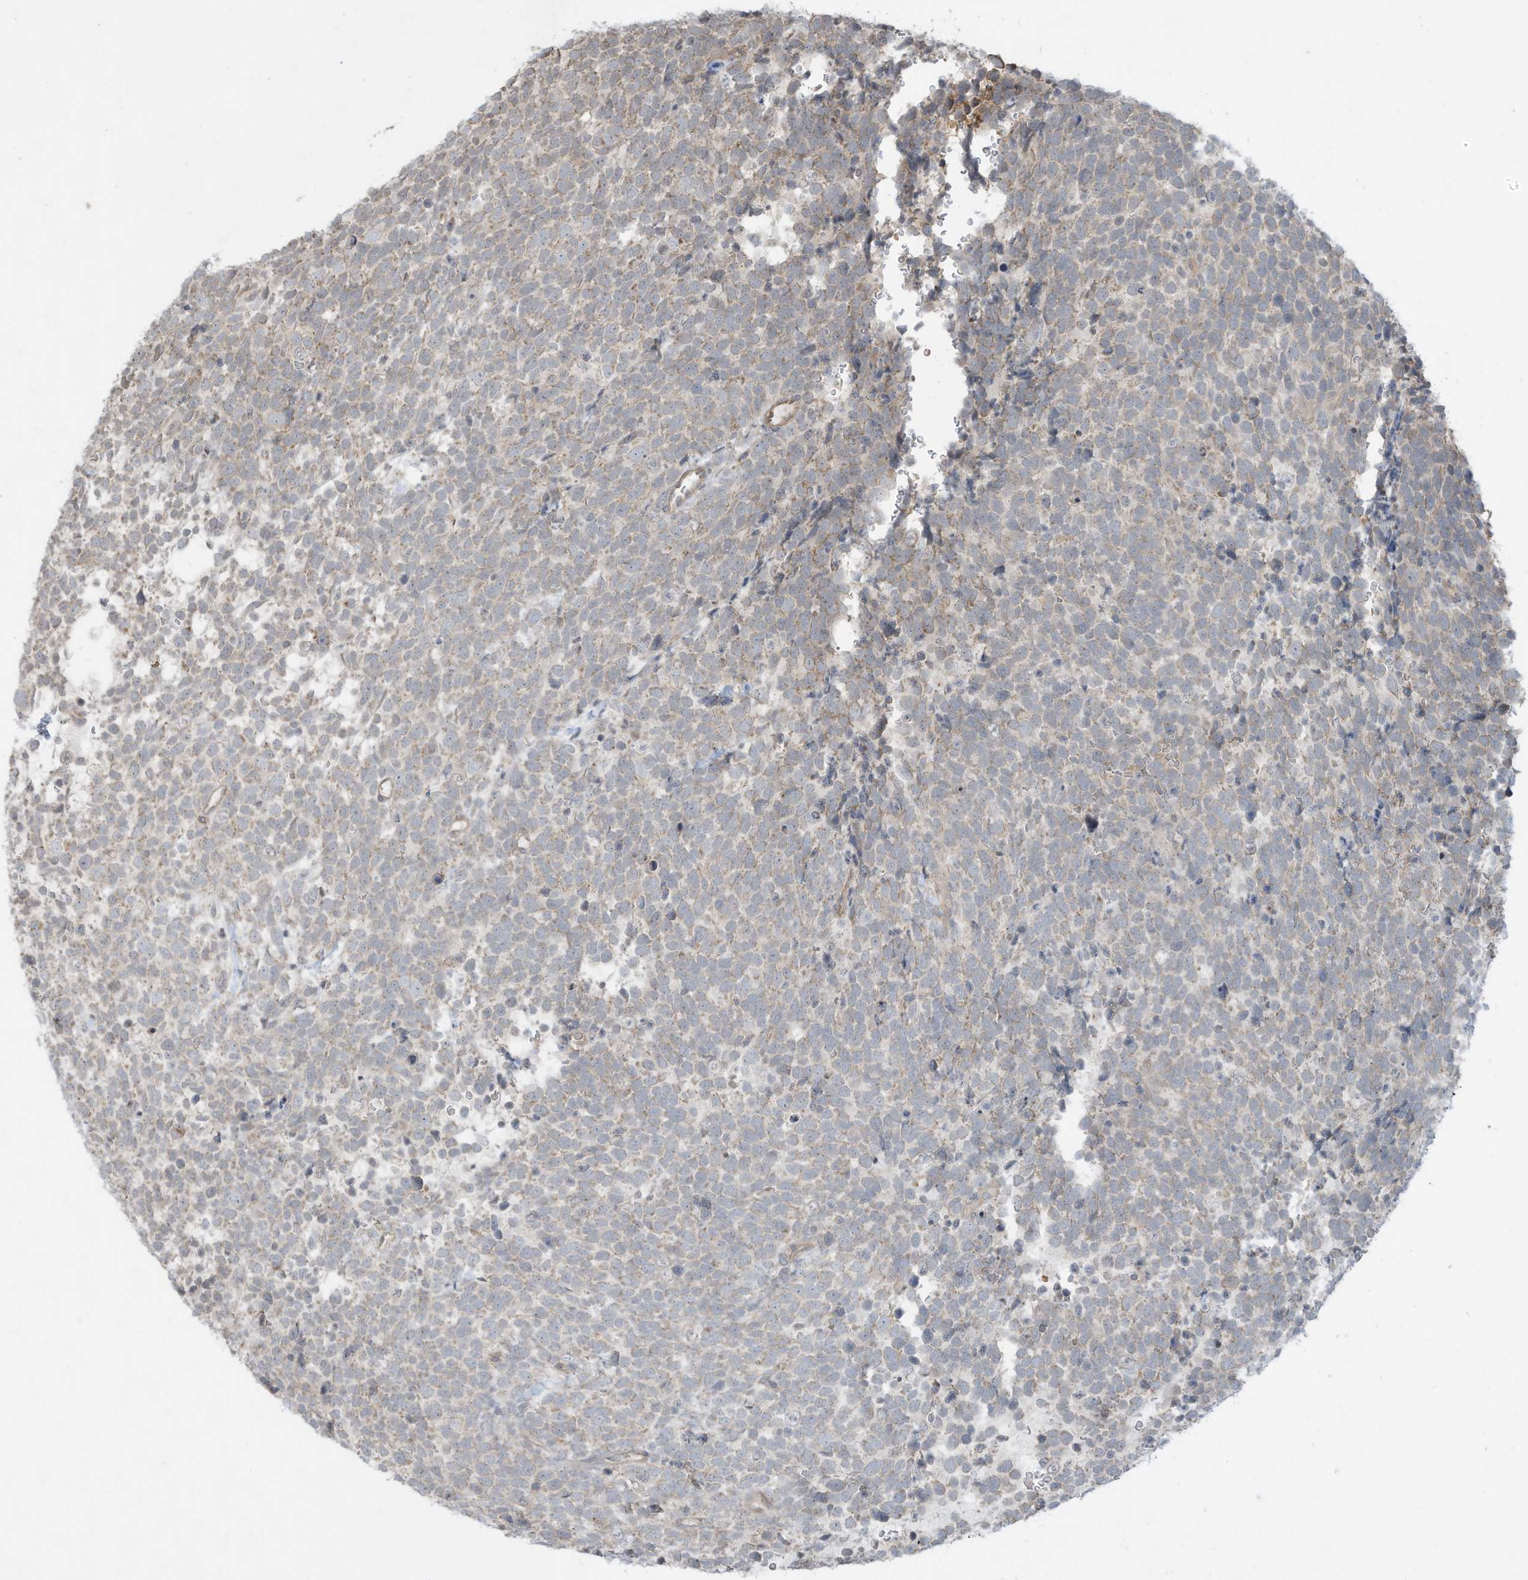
{"staining": {"intensity": "weak", "quantity": "<25%", "location": "cytoplasmic/membranous"}, "tissue": "urothelial cancer", "cell_type": "Tumor cells", "image_type": "cancer", "snomed": [{"axis": "morphology", "description": "Urothelial carcinoma, High grade"}, {"axis": "topography", "description": "Urinary bladder"}], "caption": "Protein analysis of urothelial cancer displays no significant expression in tumor cells.", "gene": "MATN2", "patient": {"sex": "female", "age": 82}}